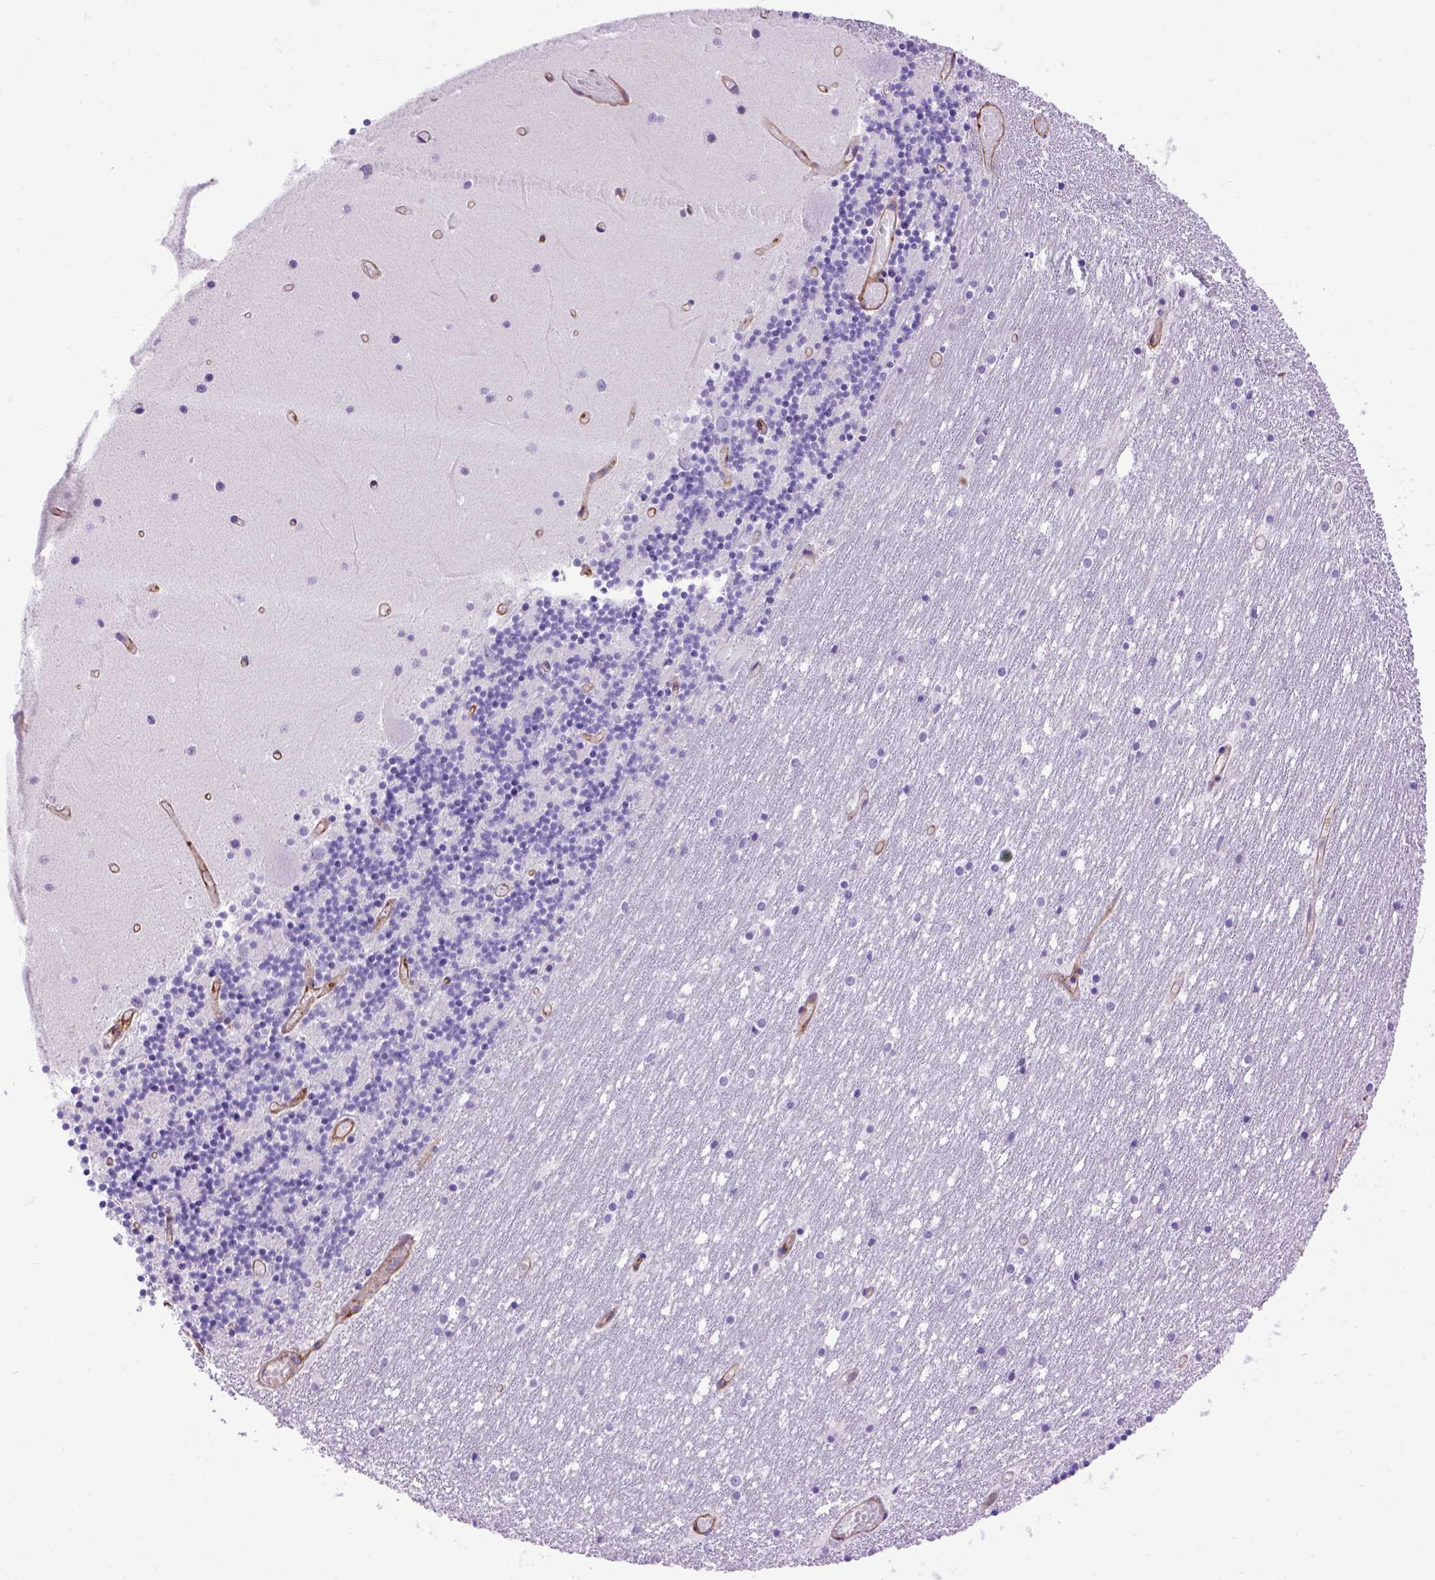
{"staining": {"intensity": "negative", "quantity": "none", "location": "none"}, "tissue": "cerebellum", "cell_type": "Cells in granular layer", "image_type": "normal", "snomed": [{"axis": "morphology", "description": "Normal tissue, NOS"}, {"axis": "topography", "description": "Cerebellum"}], "caption": "Cerebellum stained for a protein using immunohistochemistry (IHC) exhibits no staining cells in granular layer.", "gene": "ENG", "patient": {"sex": "female", "age": 28}}